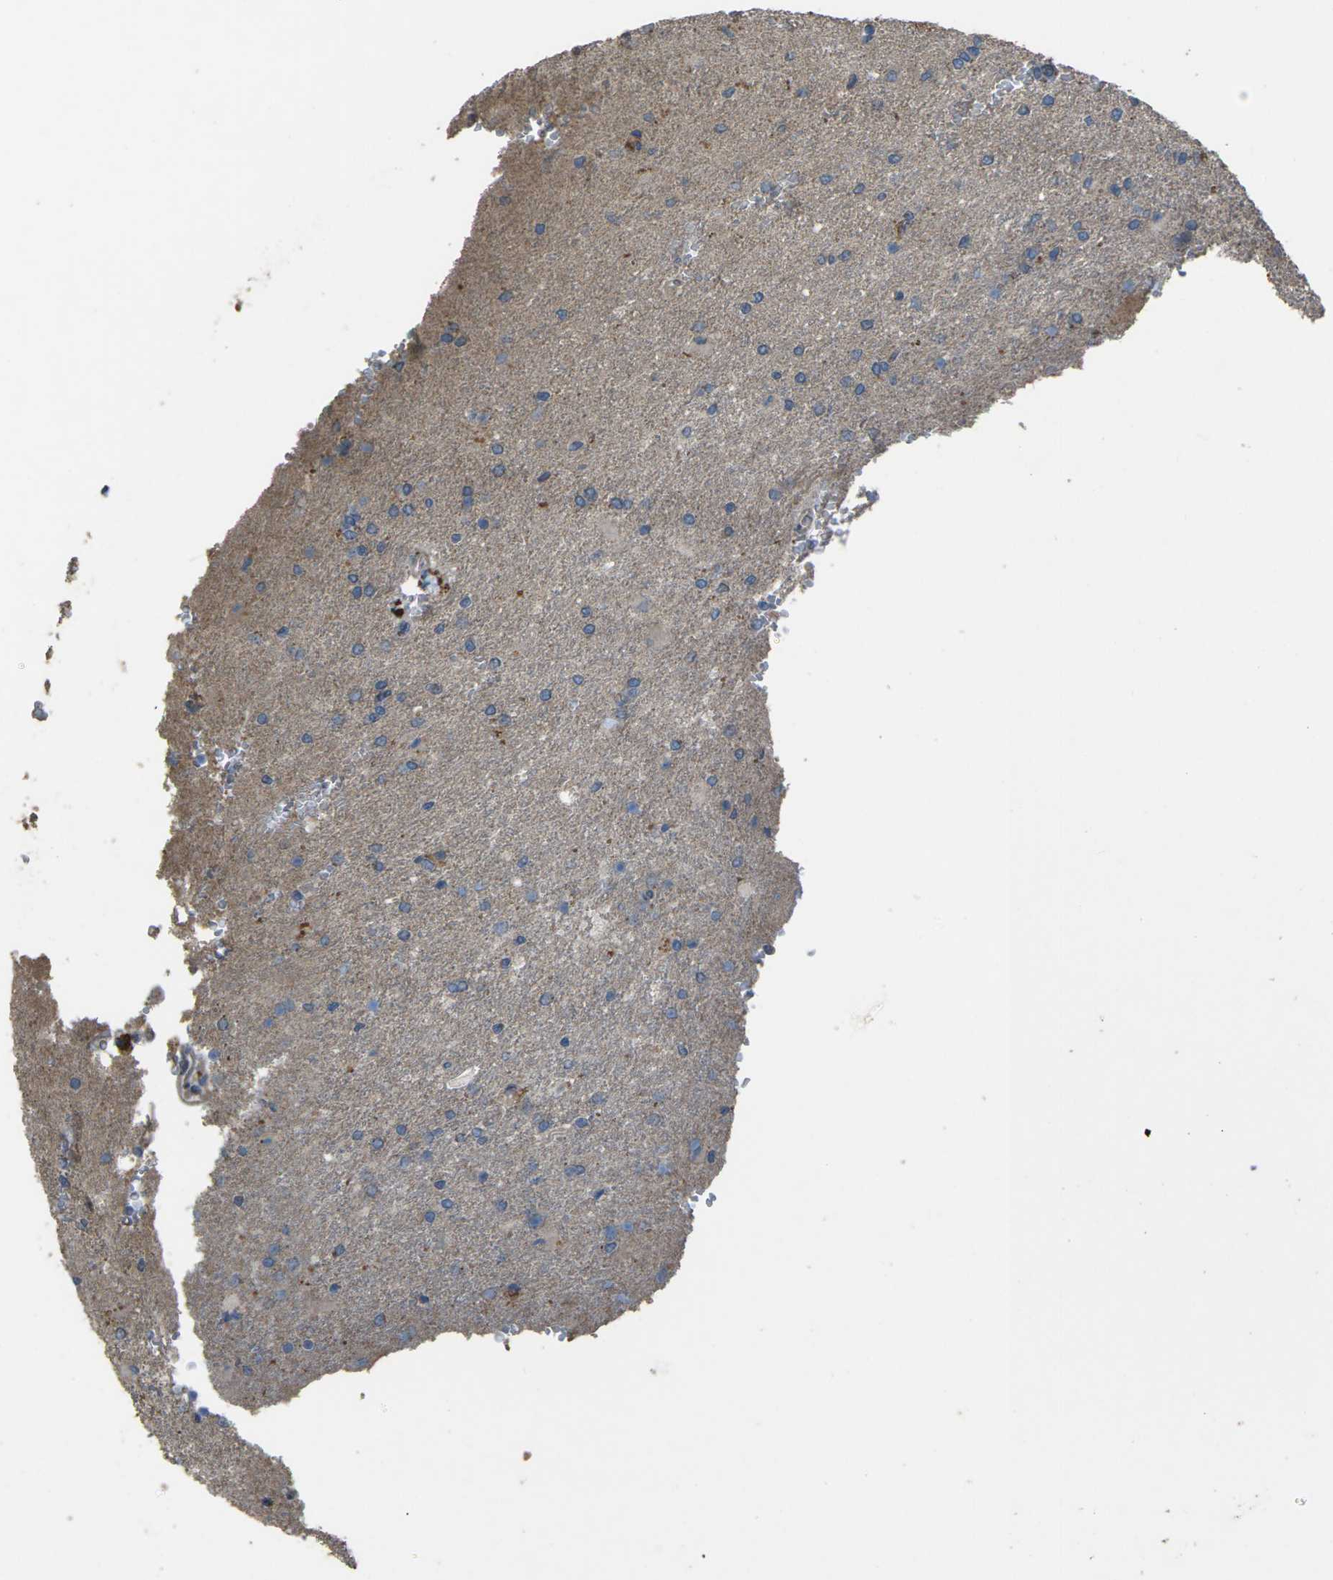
{"staining": {"intensity": "weak", "quantity": ">75%", "location": "cytoplasmic/membranous"}, "tissue": "glioma", "cell_type": "Tumor cells", "image_type": "cancer", "snomed": [{"axis": "morphology", "description": "Glioma, malignant, High grade"}, {"axis": "topography", "description": "Brain"}], "caption": "This image exhibits immunohistochemistry staining of glioma, with low weak cytoplasmic/membranous positivity in approximately >75% of tumor cells.", "gene": "EDNRA", "patient": {"sex": "male", "age": 71}}